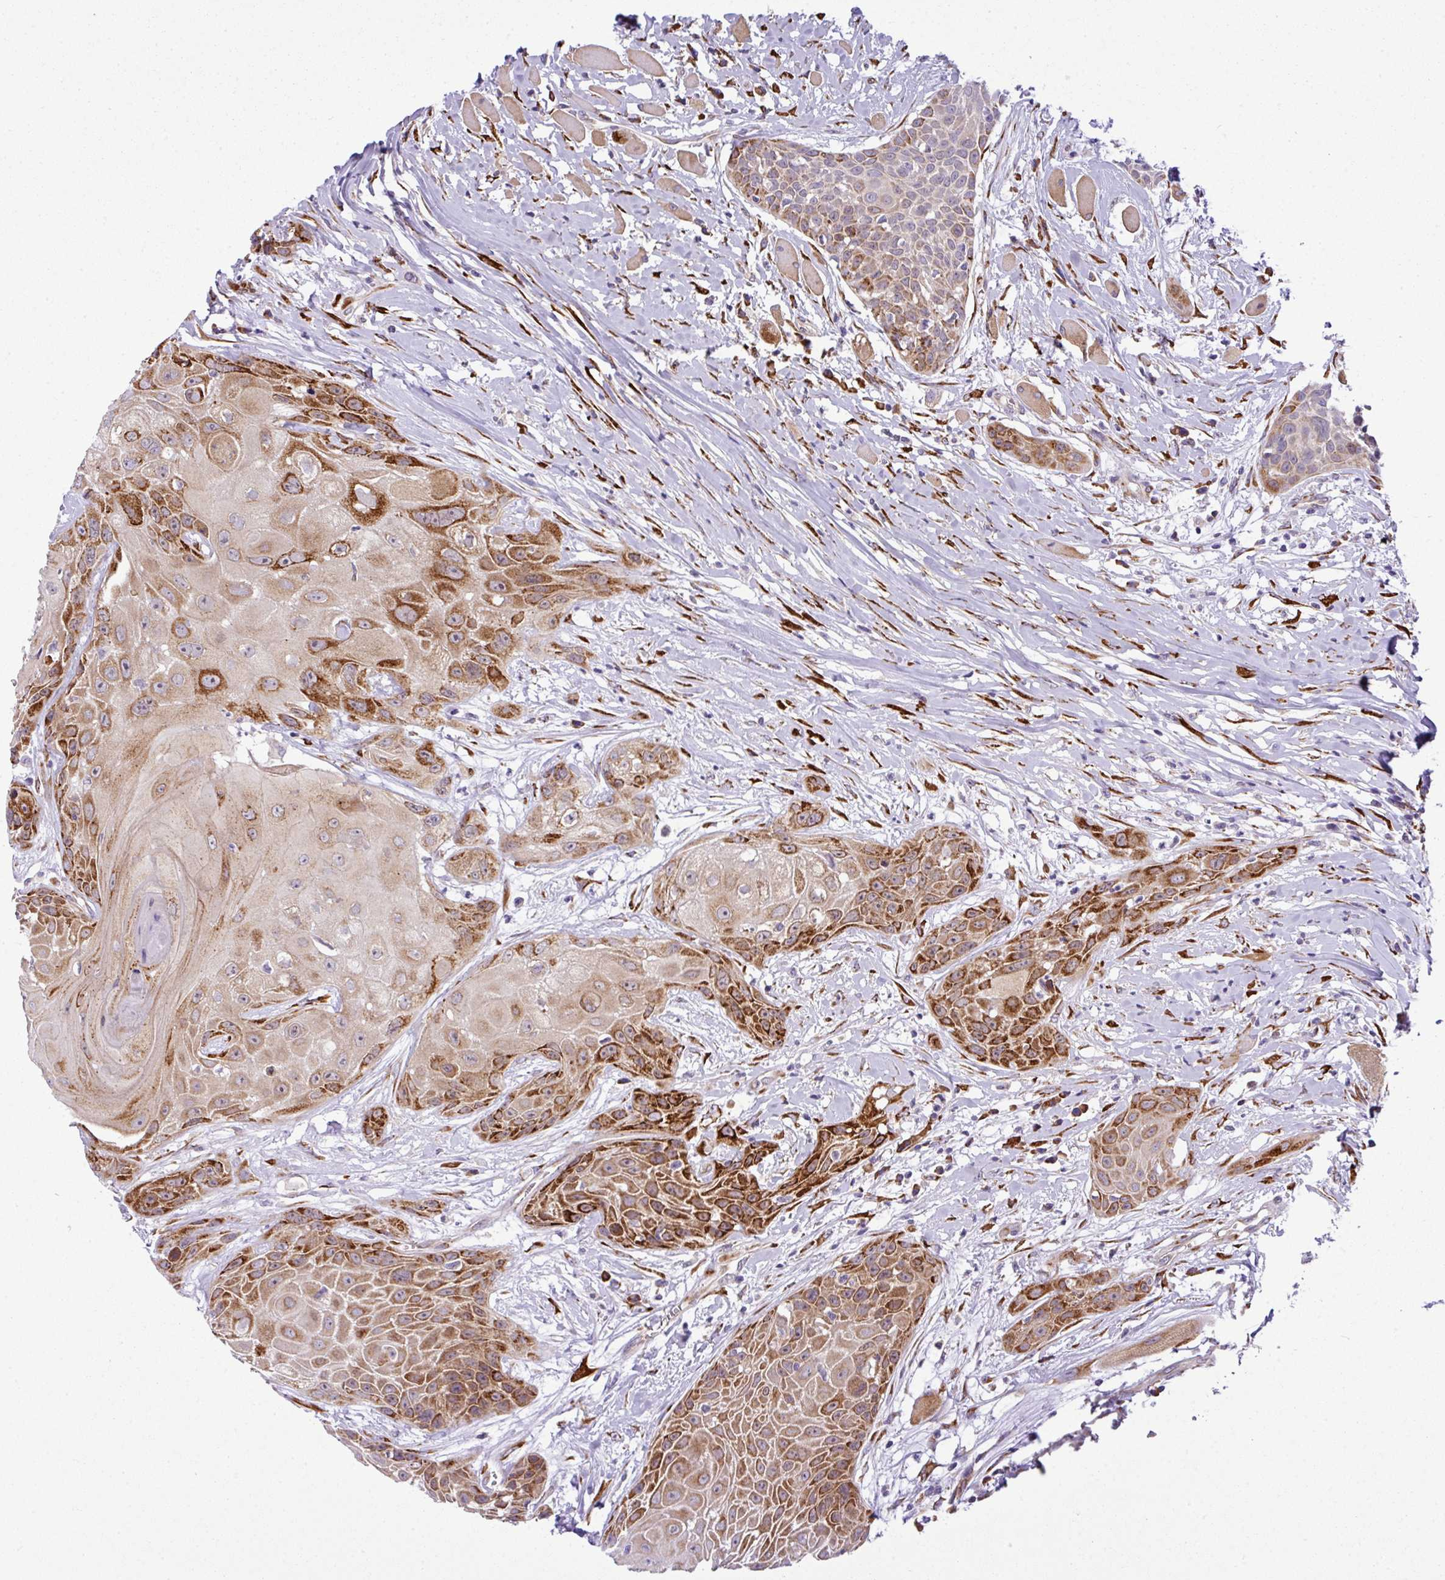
{"staining": {"intensity": "strong", "quantity": ">75%", "location": "cytoplasmic/membranous"}, "tissue": "head and neck cancer", "cell_type": "Tumor cells", "image_type": "cancer", "snomed": [{"axis": "morphology", "description": "Squamous cell carcinoma, NOS"}, {"axis": "topography", "description": "Head-Neck"}], "caption": "Head and neck squamous cell carcinoma stained with a protein marker demonstrates strong staining in tumor cells.", "gene": "CFAP97", "patient": {"sex": "female", "age": 73}}